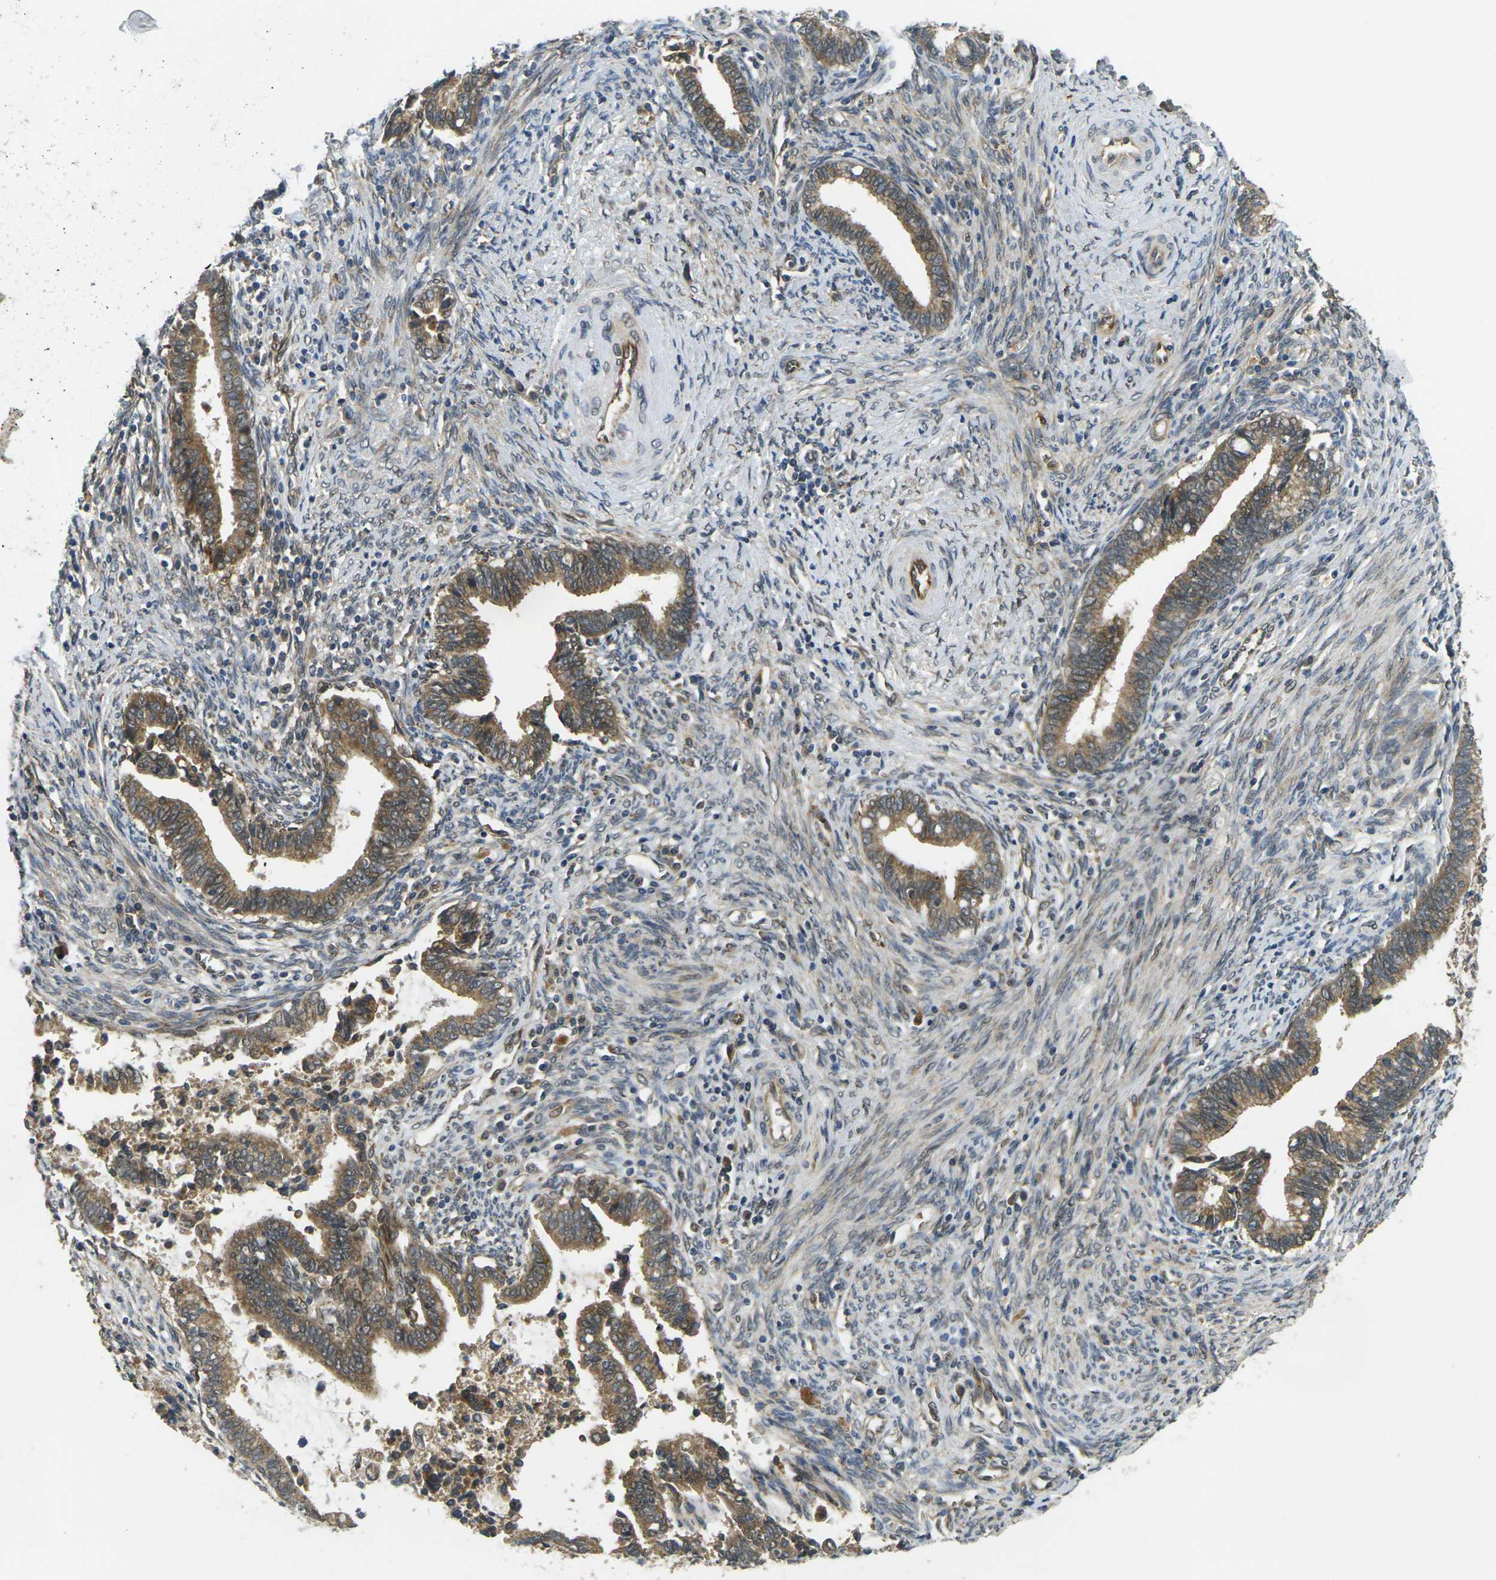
{"staining": {"intensity": "moderate", "quantity": ">75%", "location": "cytoplasmic/membranous"}, "tissue": "cervical cancer", "cell_type": "Tumor cells", "image_type": "cancer", "snomed": [{"axis": "morphology", "description": "Adenocarcinoma, NOS"}, {"axis": "topography", "description": "Cervix"}], "caption": "This is an image of immunohistochemistry staining of cervical adenocarcinoma, which shows moderate expression in the cytoplasmic/membranous of tumor cells.", "gene": "FUT11", "patient": {"sex": "female", "age": 44}}